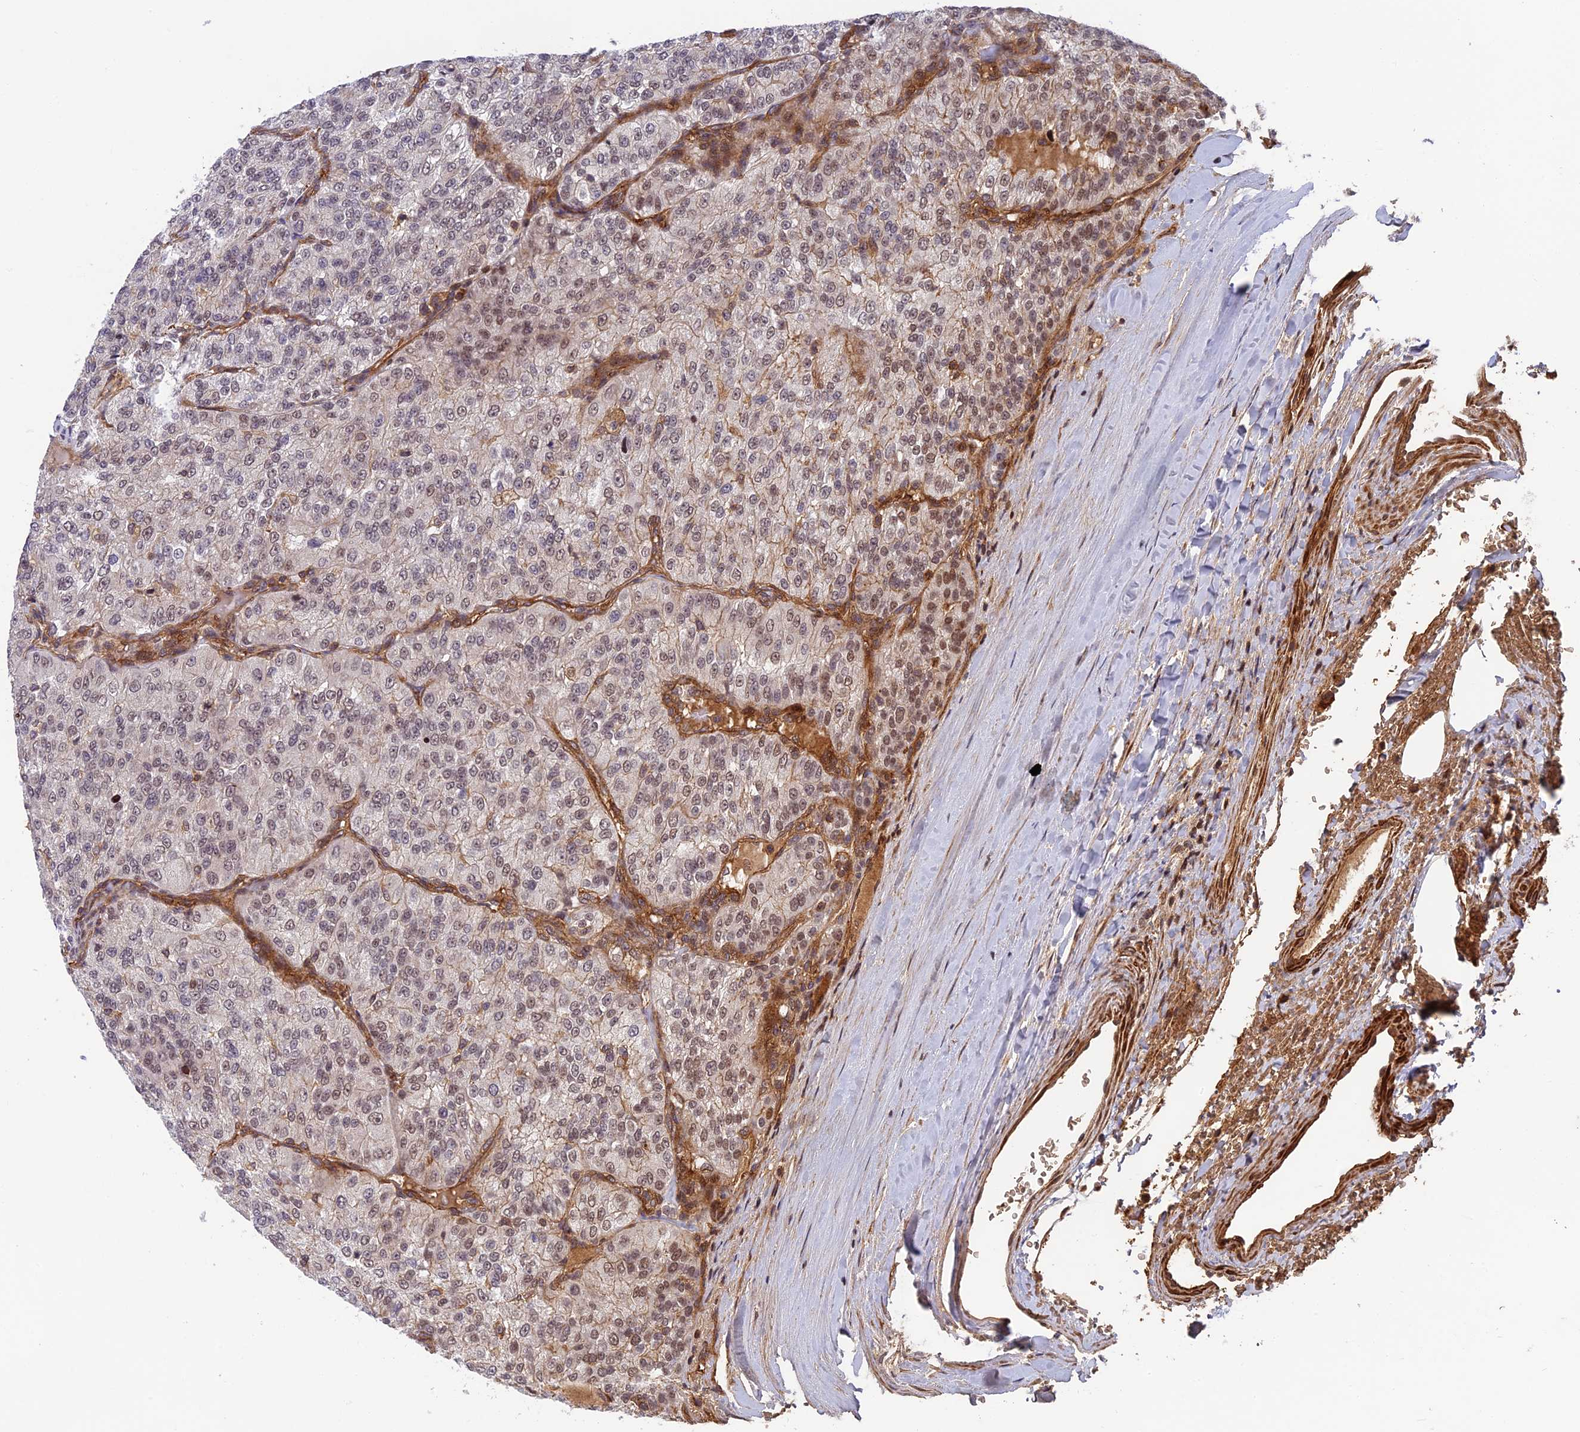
{"staining": {"intensity": "weak", "quantity": "<25%", "location": "cytoplasmic/membranous,nuclear"}, "tissue": "renal cancer", "cell_type": "Tumor cells", "image_type": "cancer", "snomed": [{"axis": "morphology", "description": "Adenocarcinoma, NOS"}, {"axis": "topography", "description": "Kidney"}], "caption": "Adenocarcinoma (renal) stained for a protein using IHC exhibits no expression tumor cells.", "gene": "OSBPL1A", "patient": {"sex": "female", "age": 63}}